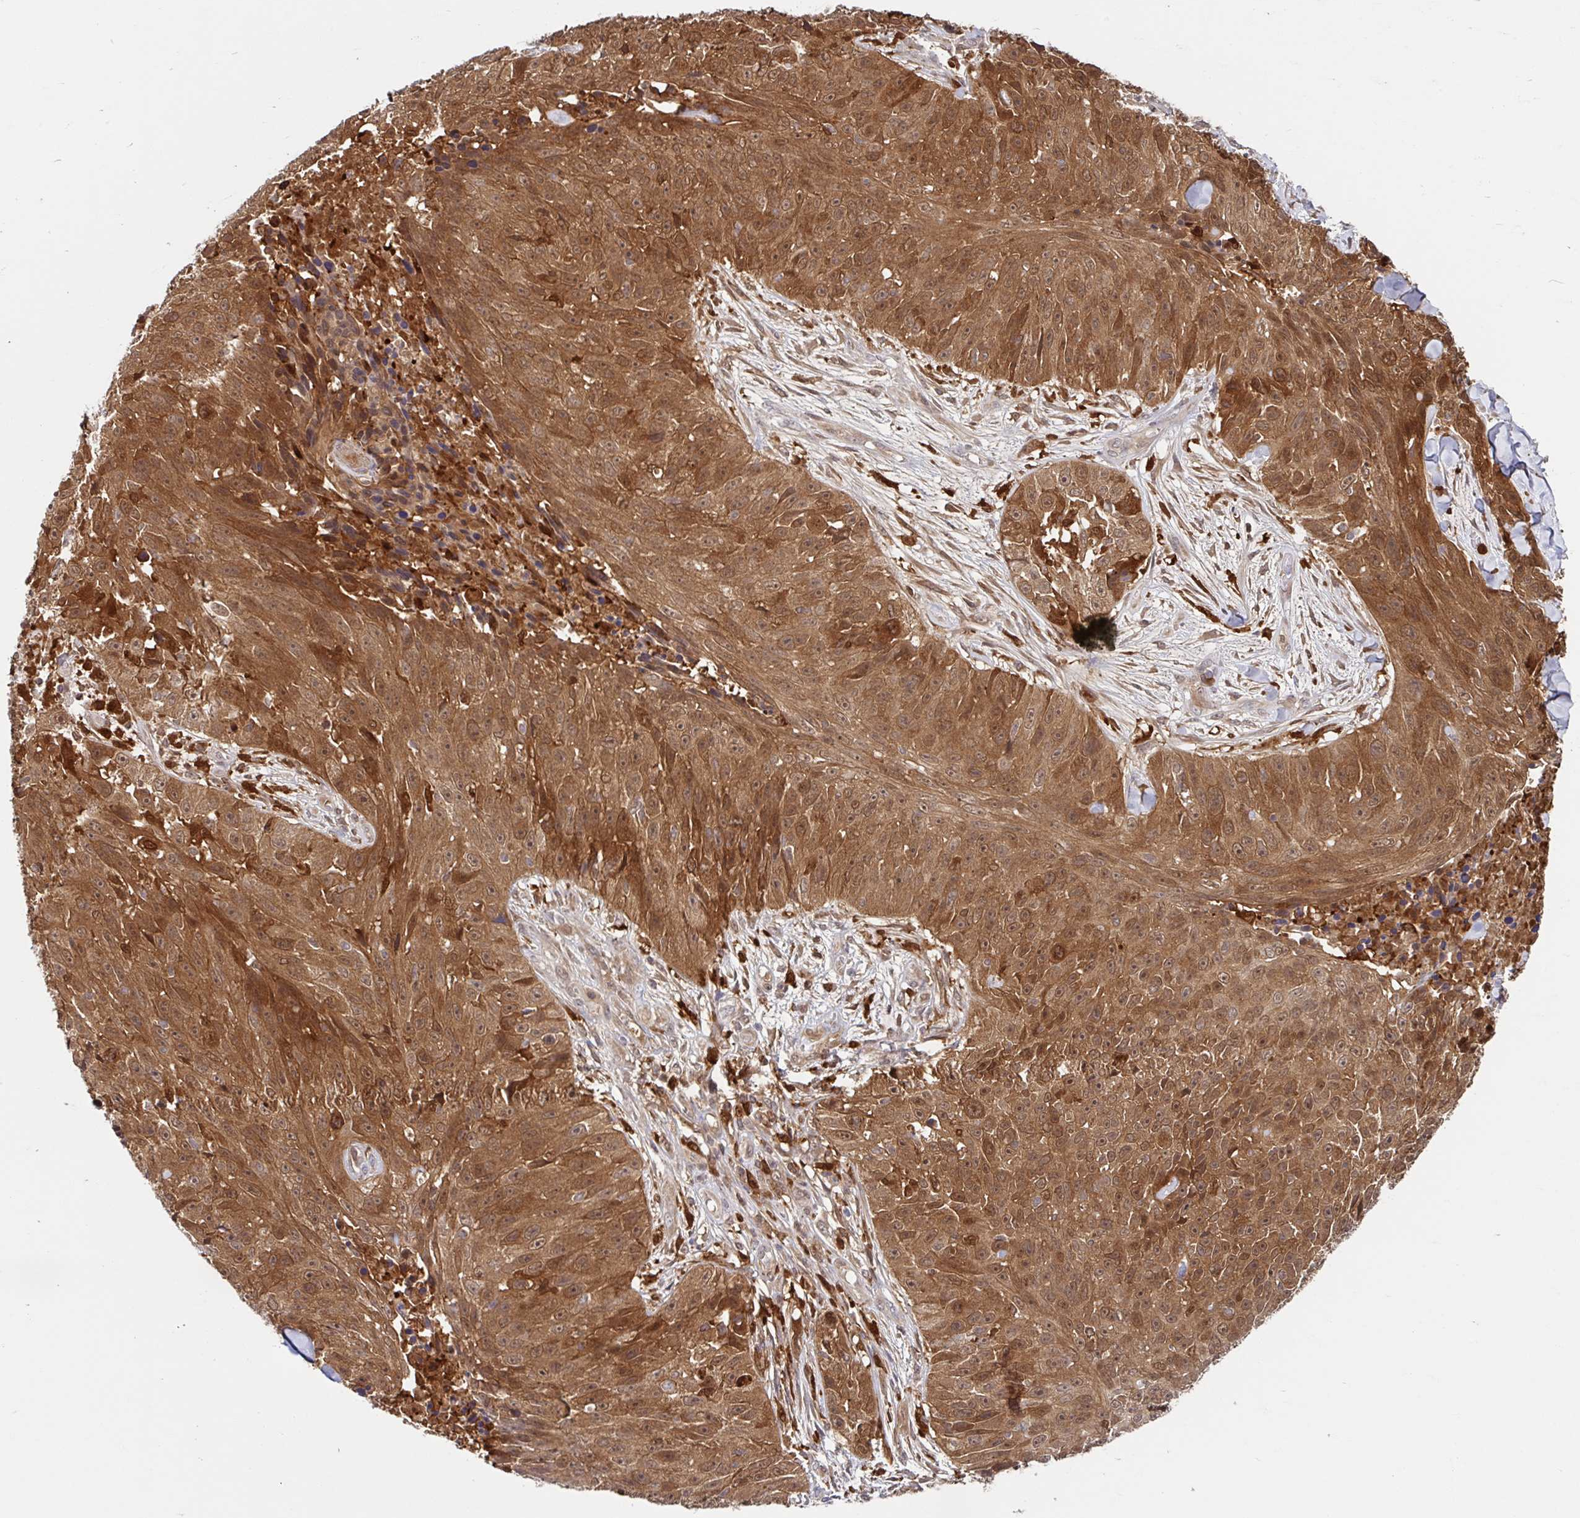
{"staining": {"intensity": "moderate", "quantity": ">75%", "location": "cytoplasmic/membranous,nuclear"}, "tissue": "skin cancer", "cell_type": "Tumor cells", "image_type": "cancer", "snomed": [{"axis": "morphology", "description": "Squamous cell carcinoma, NOS"}, {"axis": "topography", "description": "Skin"}], "caption": "Skin squamous cell carcinoma tissue shows moderate cytoplasmic/membranous and nuclear positivity in approximately >75% of tumor cells", "gene": "BLVRA", "patient": {"sex": "female", "age": 87}}